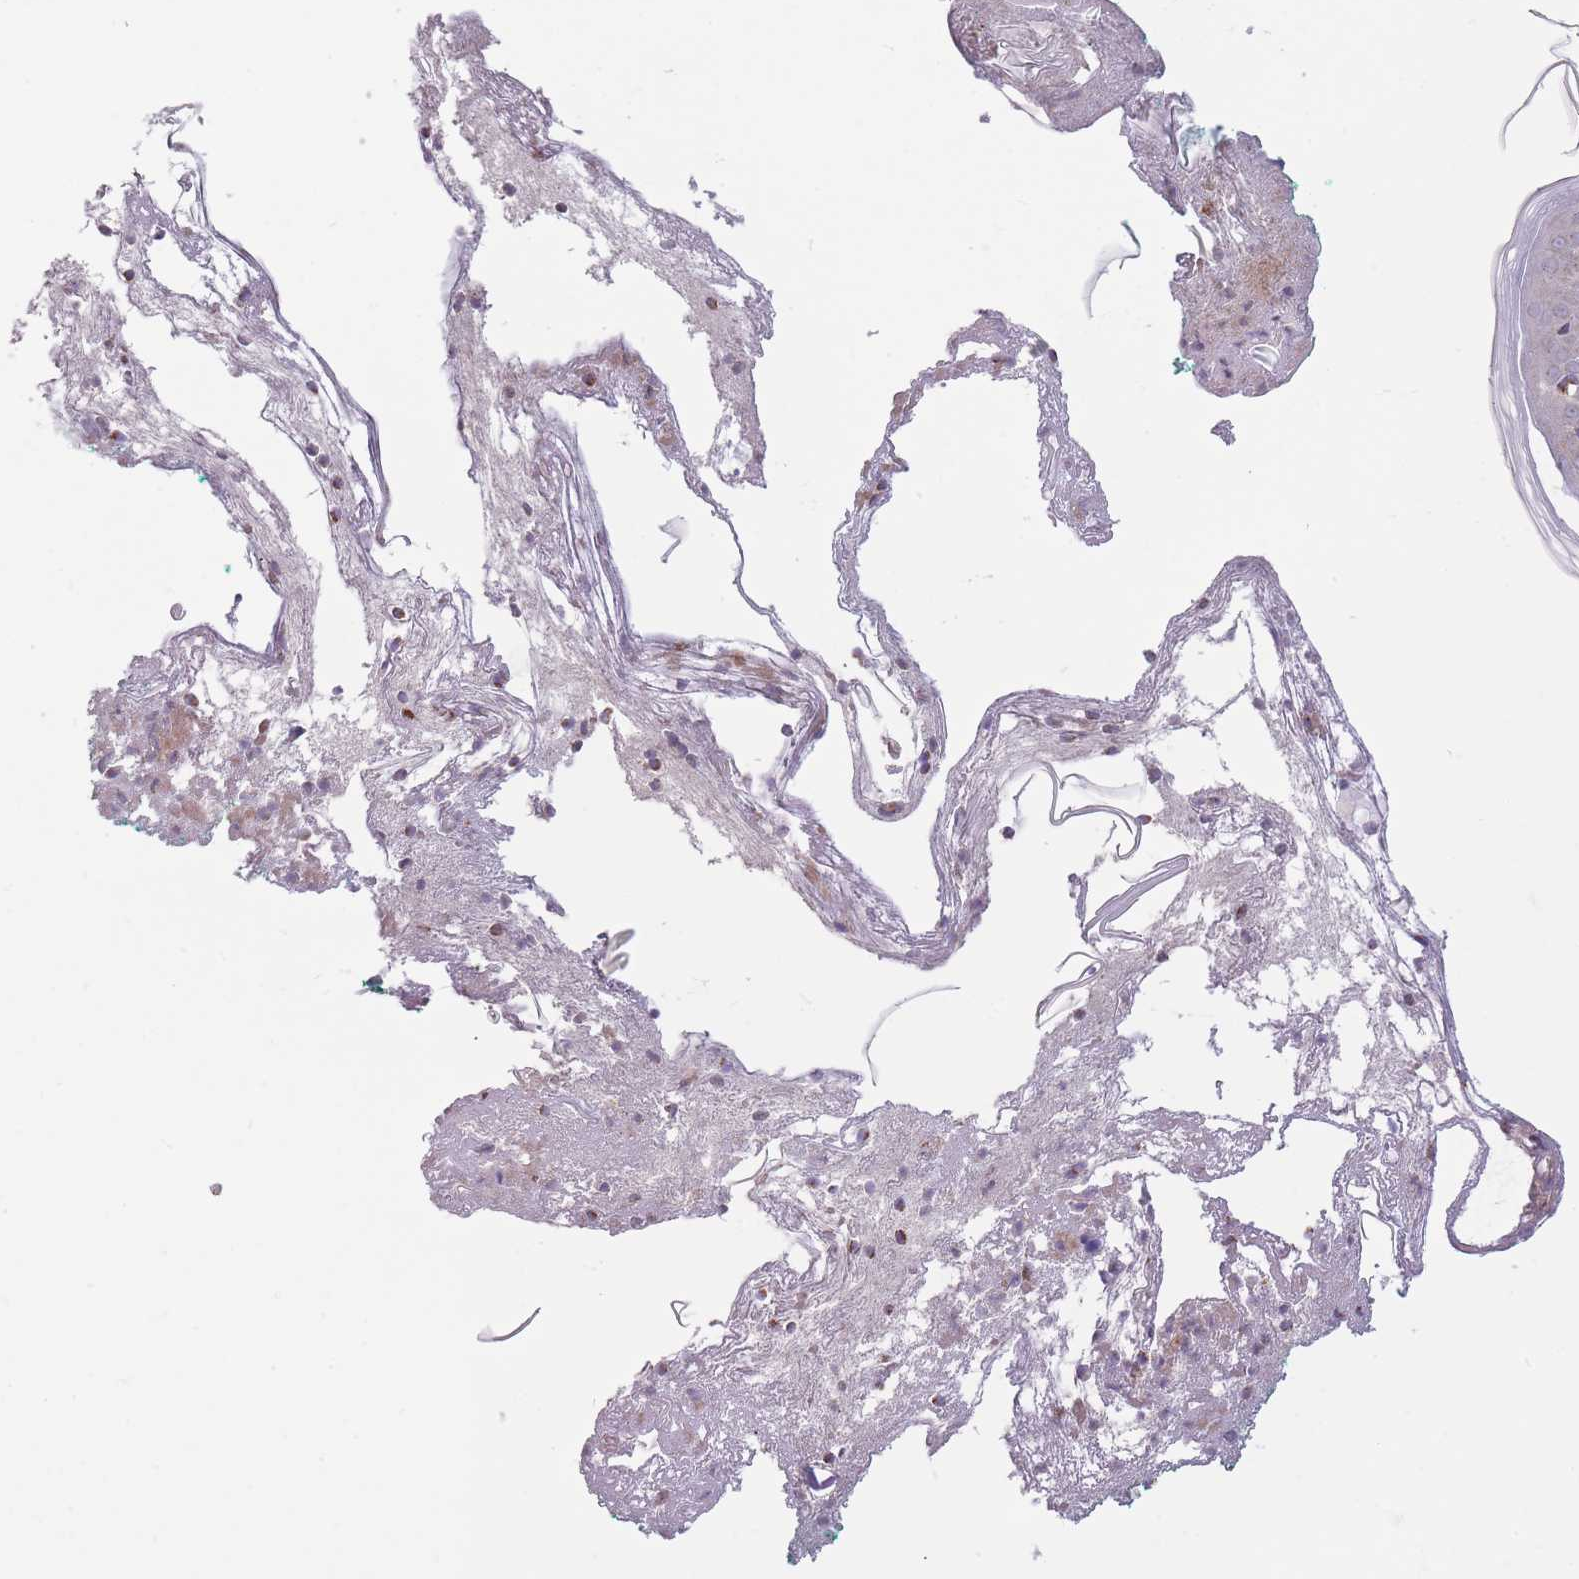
{"staining": {"intensity": "moderate", "quantity": ">75%", "location": "cytoplasmic/membranous"}, "tissue": "skin", "cell_type": "Fibroblasts", "image_type": "normal", "snomed": [{"axis": "morphology", "description": "Normal tissue, NOS"}, {"axis": "morphology", "description": "Malignant melanoma, NOS"}, {"axis": "topography", "description": "Skin"}], "caption": "Skin stained with immunohistochemistry exhibits moderate cytoplasmic/membranous positivity in about >75% of fibroblasts. The protein of interest is stained brown, and the nuclei are stained in blue (DAB IHC with brightfield microscopy, high magnification).", "gene": "KIF16B", "patient": {"sex": "male", "age": 80}}